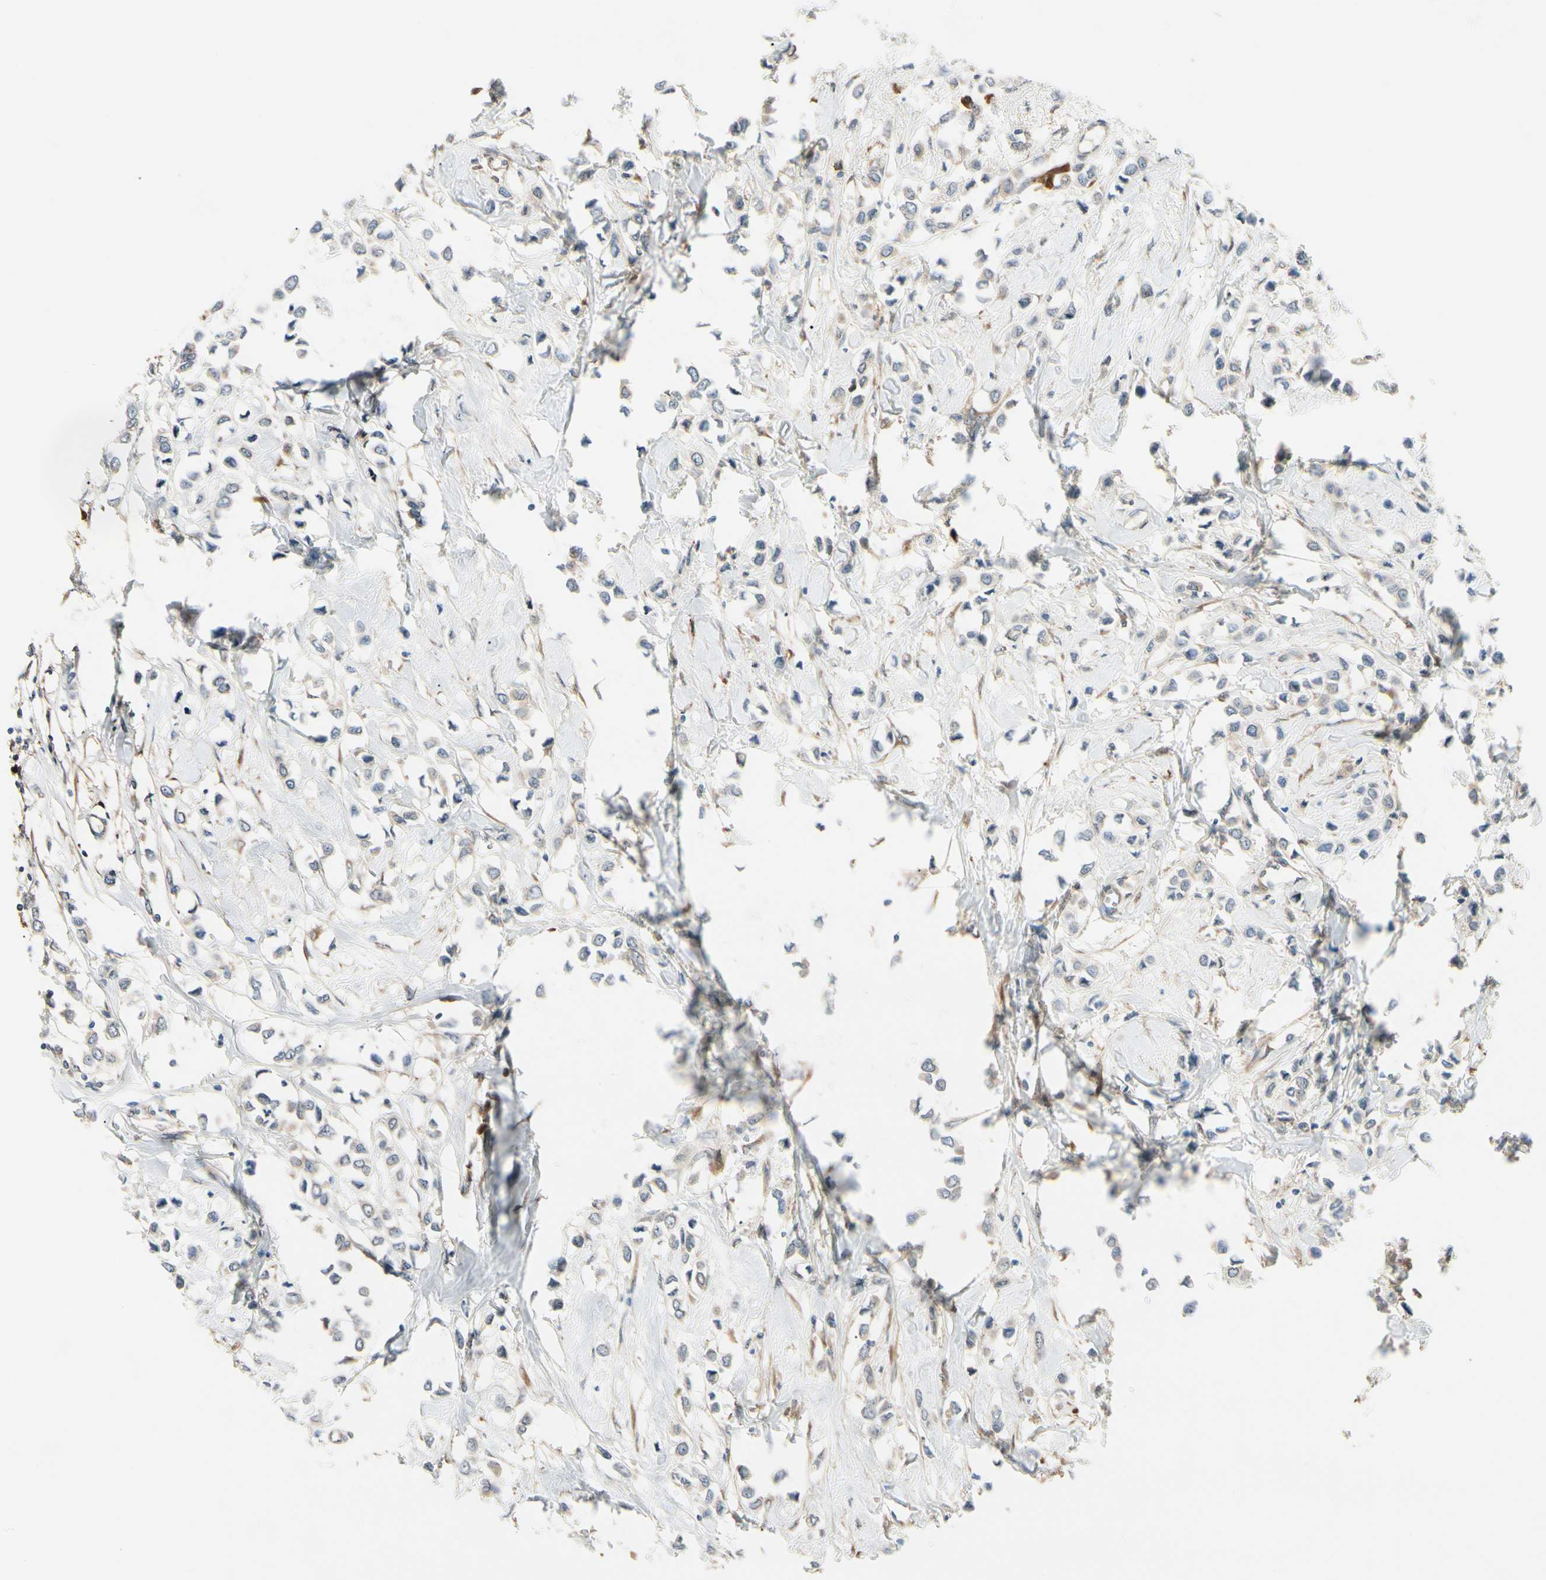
{"staining": {"intensity": "weak", "quantity": ">75%", "location": "cytoplasmic/membranous"}, "tissue": "breast cancer", "cell_type": "Tumor cells", "image_type": "cancer", "snomed": [{"axis": "morphology", "description": "Lobular carcinoma"}, {"axis": "topography", "description": "Breast"}], "caption": "Brown immunohistochemical staining in human breast cancer displays weak cytoplasmic/membranous staining in about >75% of tumor cells.", "gene": "NME1-NME2", "patient": {"sex": "female", "age": 51}}